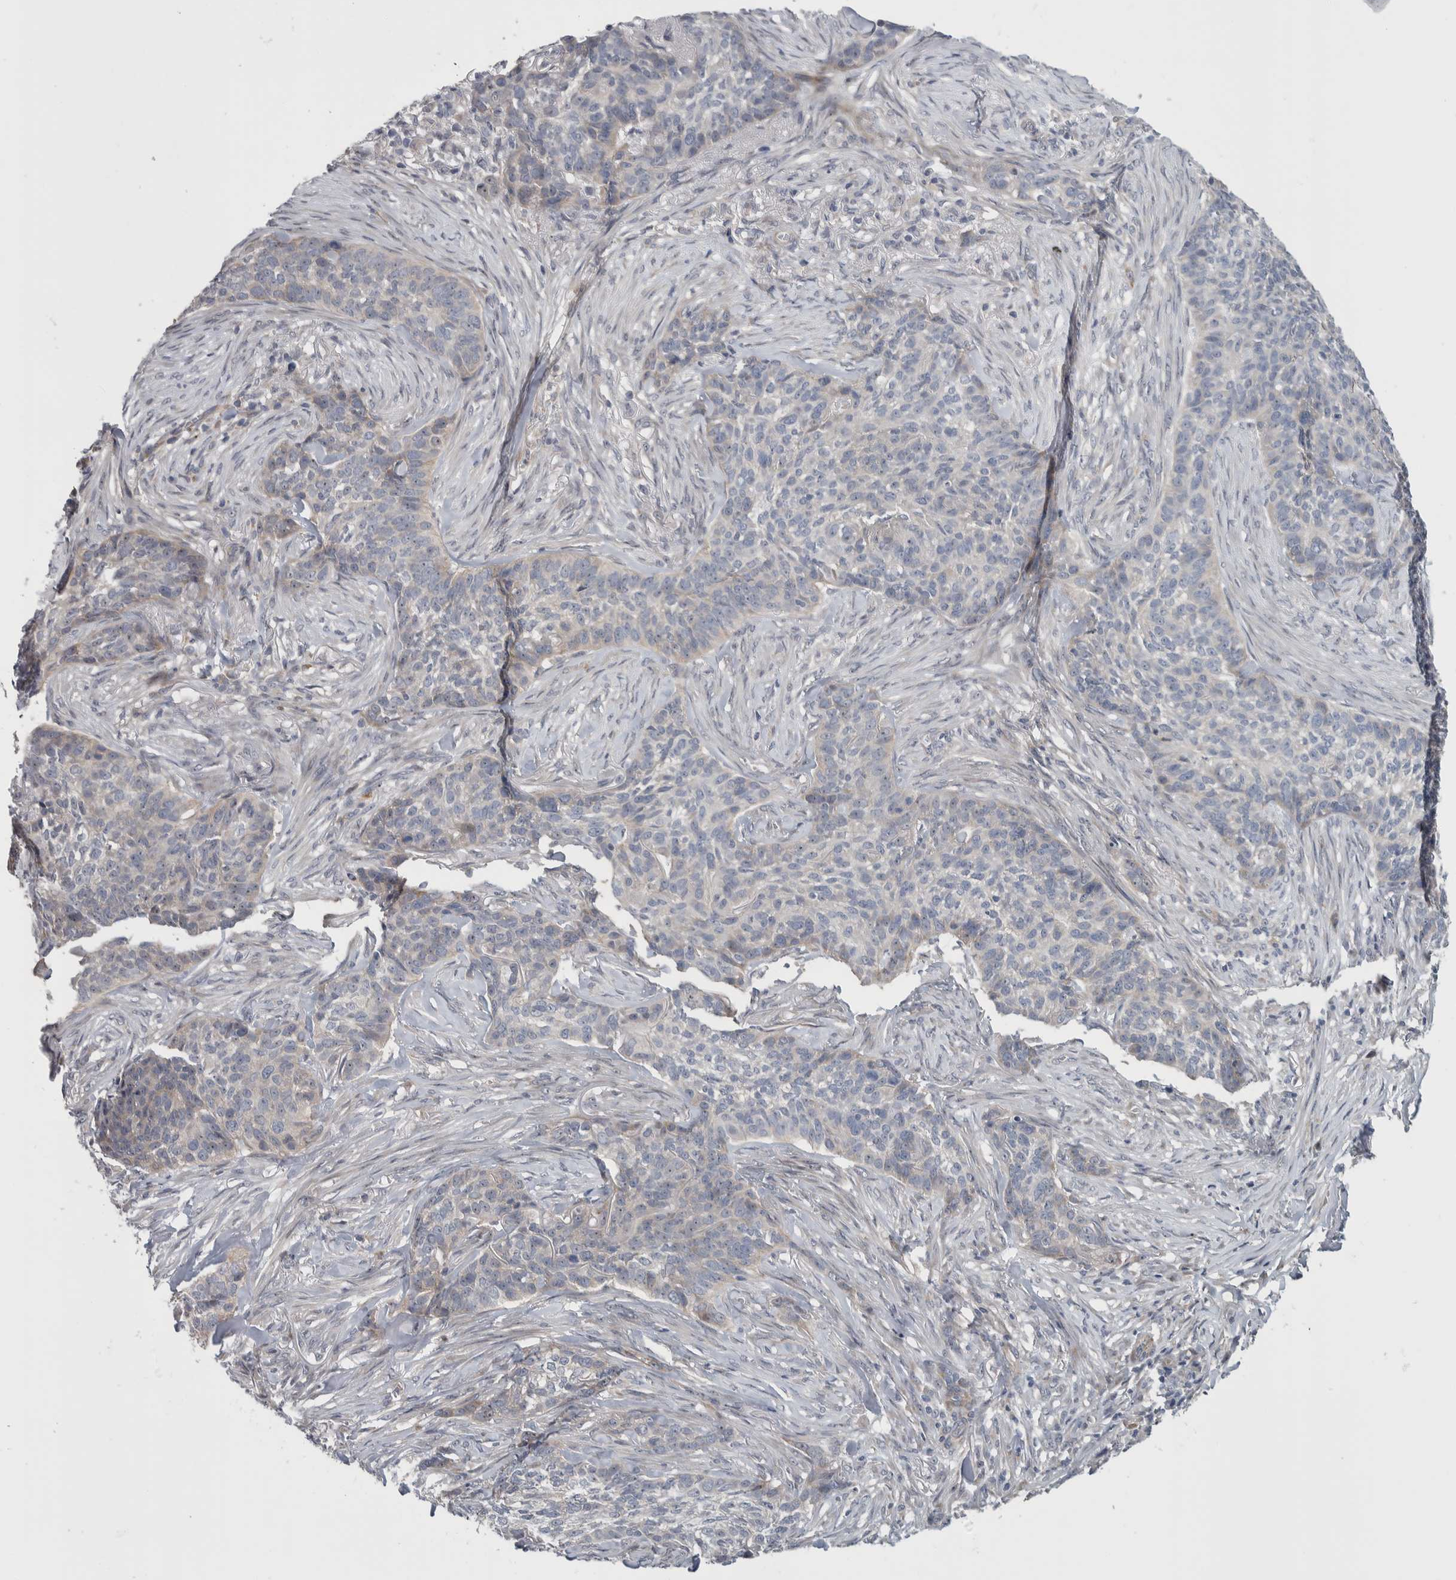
{"staining": {"intensity": "negative", "quantity": "none", "location": "none"}, "tissue": "skin cancer", "cell_type": "Tumor cells", "image_type": "cancer", "snomed": [{"axis": "morphology", "description": "Basal cell carcinoma"}, {"axis": "topography", "description": "Skin"}], "caption": "Immunohistochemistry (IHC) histopathology image of human skin cancer stained for a protein (brown), which reveals no staining in tumor cells.", "gene": "PRRG4", "patient": {"sex": "male", "age": 85}}